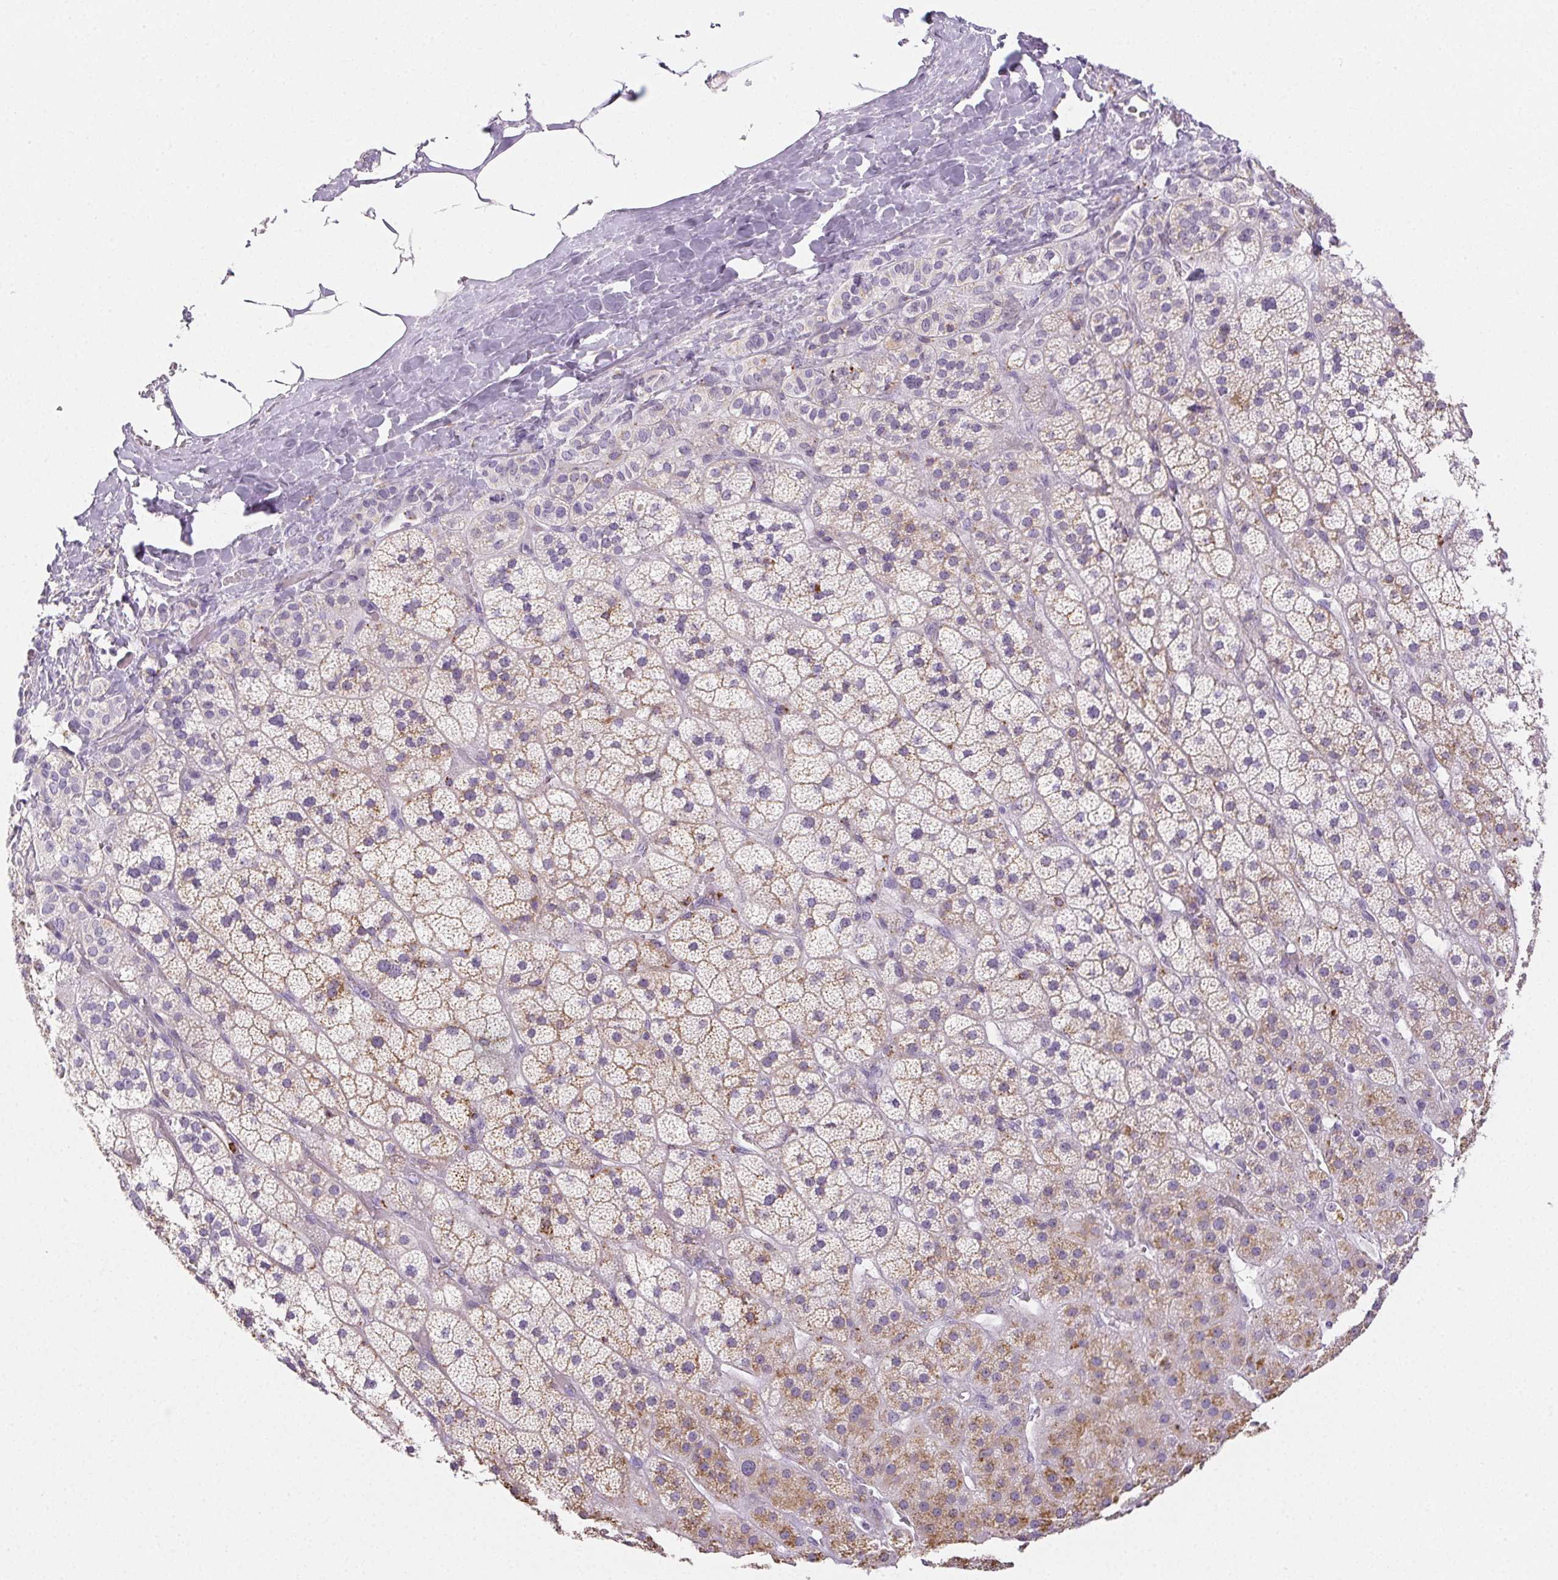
{"staining": {"intensity": "moderate", "quantity": "25%-75%", "location": "cytoplasmic/membranous"}, "tissue": "adrenal gland", "cell_type": "Glandular cells", "image_type": "normal", "snomed": [{"axis": "morphology", "description": "Normal tissue, NOS"}, {"axis": "topography", "description": "Adrenal gland"}], "caption": "Adrenal gland was stained to show a protein in brown. There is medium levels of moderate cytoplasmic/membranous expression in approximately 25%-75% of glandular cells. Nuclei are stained in blue.", "gene": "LIPA", "patient": {"sex": "male", "age": 57}}